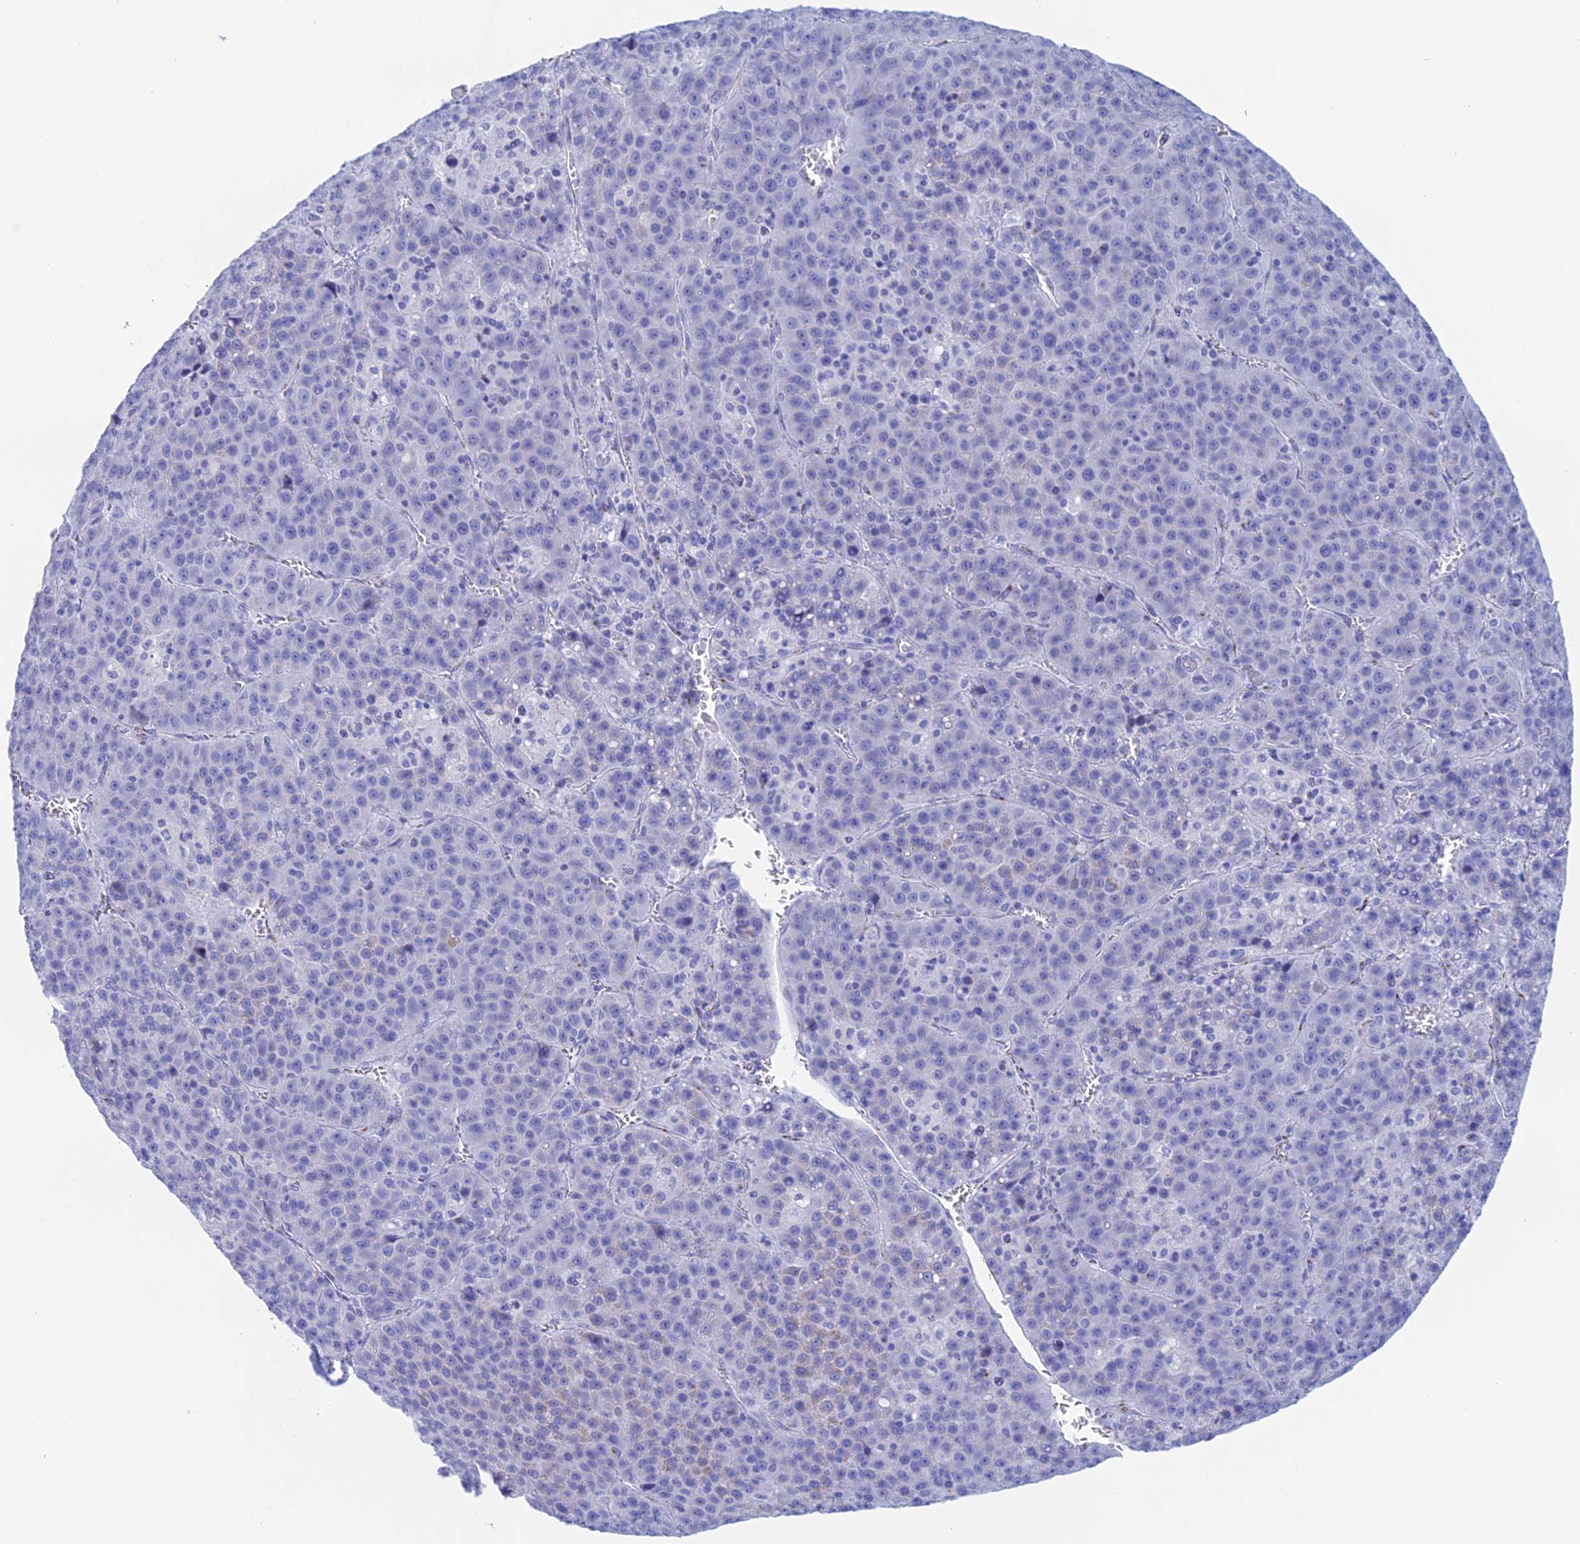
{"staining": {"intensity": "negative", "quantity": "none", "location": "none"}, "tissue": "liver cancer", "cell_type": "Tumor cells", "image_type": "cancer", "snomed": [{"axis": "morphology", "description": "Carcinoma, Hepatocellular, NOS"}, {"axis": "topography", "description": "Liver"}], "caption": "Immunohistochemical staining of liver cancer (hepatocellular carcinoma) shows no significant staining in tumor cells.", "gene": "ERICH4", "patient": {"sex": "female", "age": 53}}